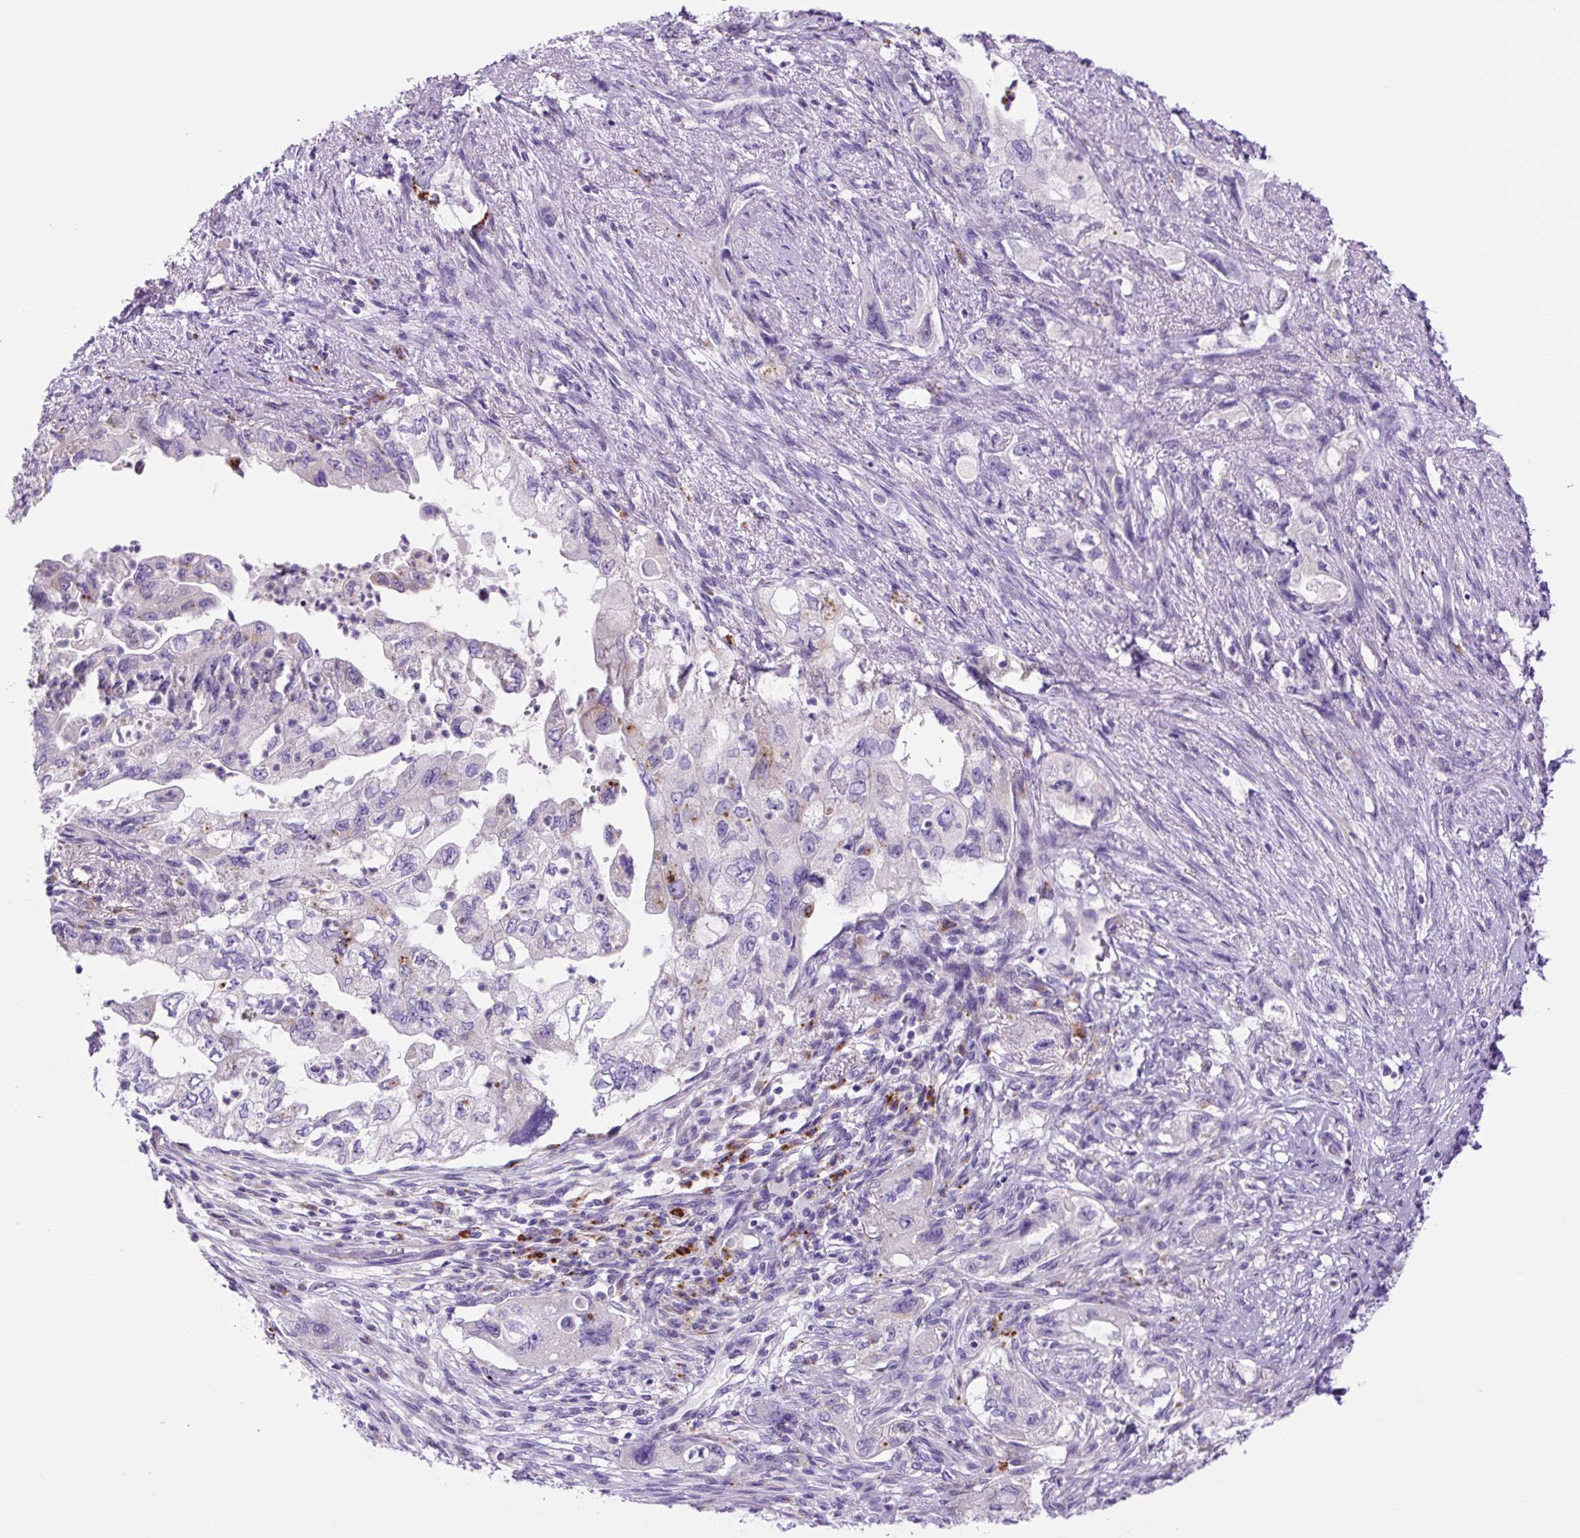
{"staining": {"intensity": "negative", "quantity": "none", "location": "none"}, "tissue": "pancreatic cancer", "cell_type": "Tumor cells", "image_type": "cancer", "snomed": [{"axis": "morphology", "description": "Adenocarcinoma, NOS"}, {"axis": "topography", "description": "Pancreas"}], "caption": "Immunohistochemistry image of human pancreatic cancer stained for a protein (brown), which exhibits no expression in tumor cells.", "gene": "LCN10", "patient": {"sex": "female", "age": 73}}